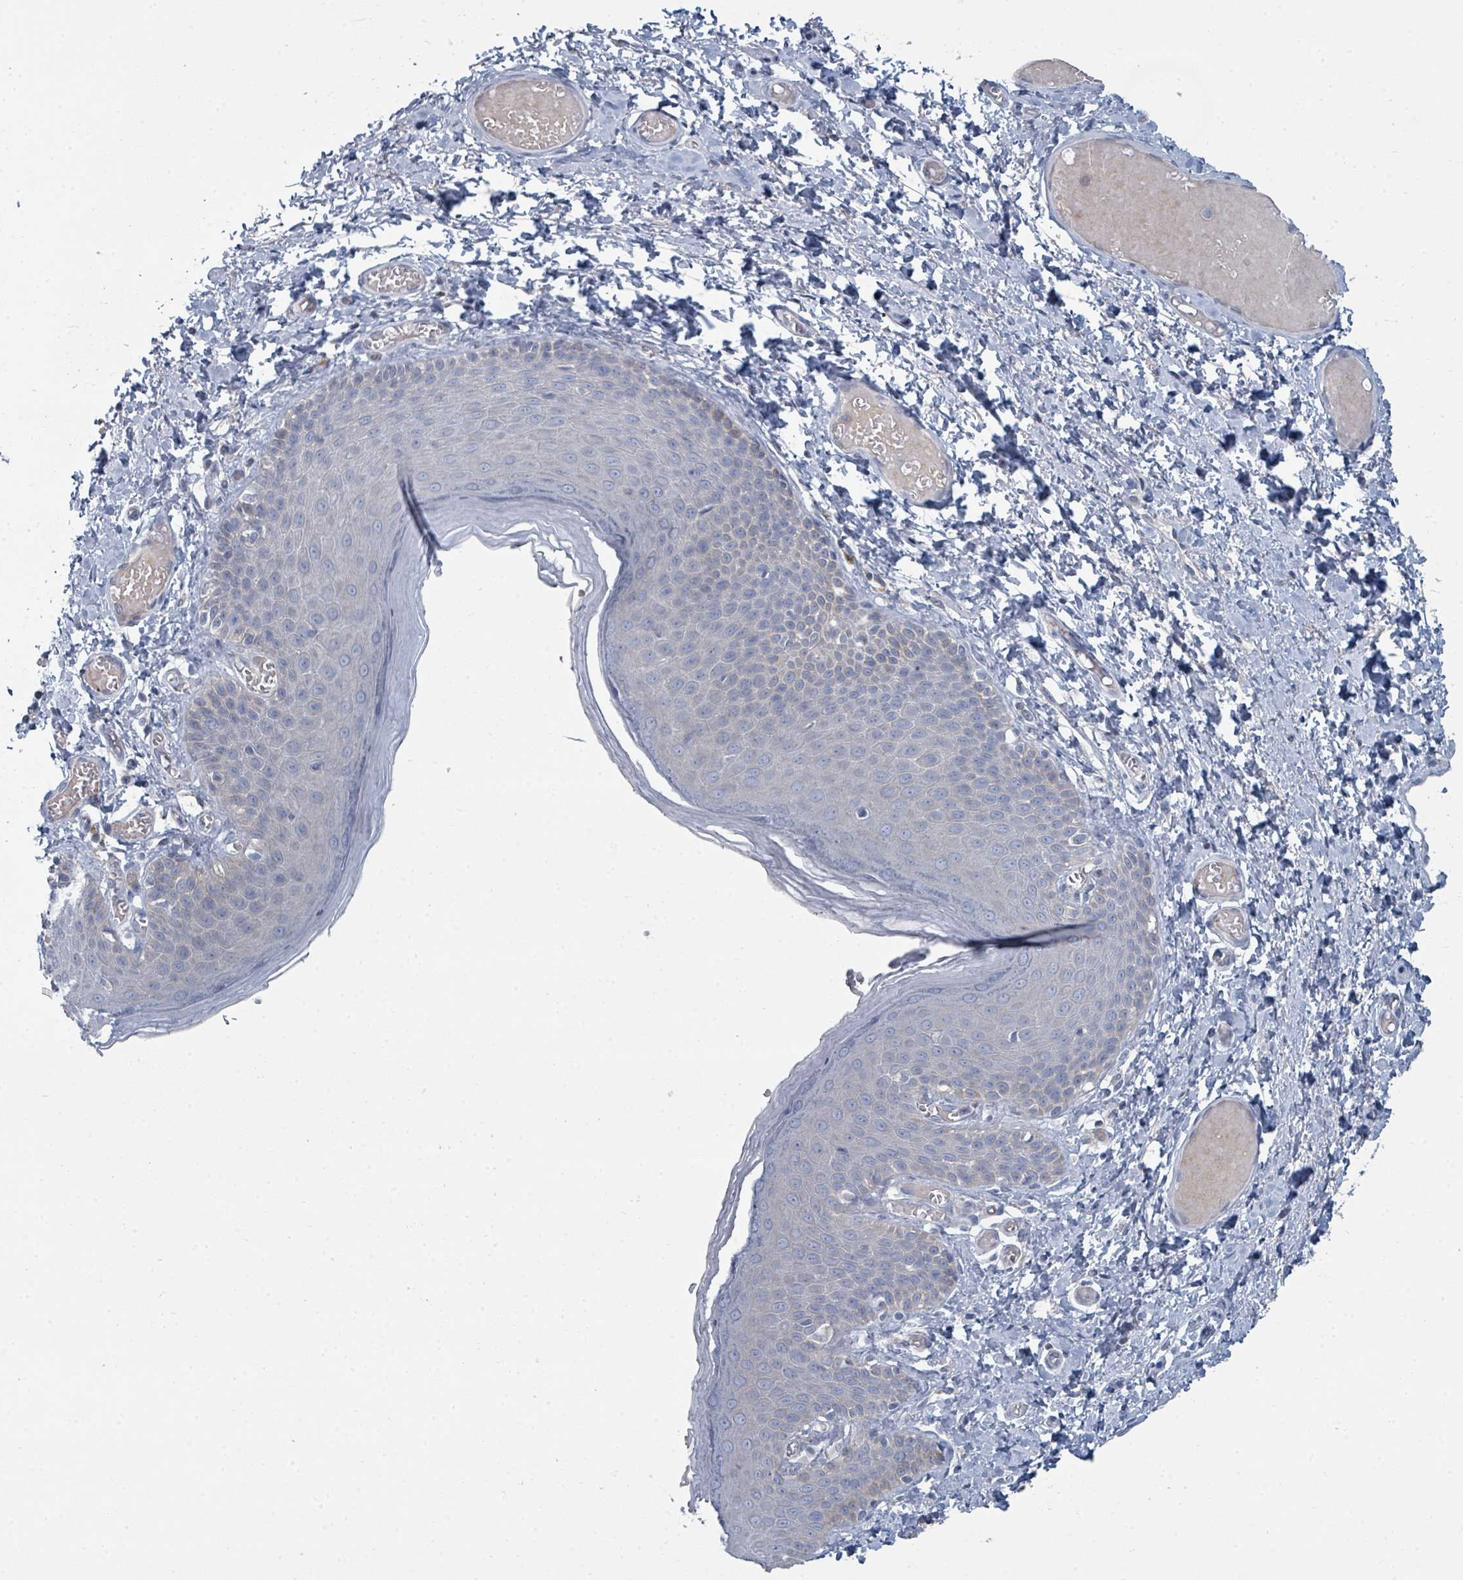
{"staining": {"intensity": "negative", "quantity": "none", "location": "none"}, "tissue": "skin", "cell_type": "Epidermal cells", "image_type": "normal", "snomed": [{"axis": "morphology", "description": "Normal tissue, NOS"}, {"axis": "topography", "description": "Anal"}], "caption": "This is an IHC image of benign skin. There is no expression in epidermal cells.", "gene": "SLC25A45", "patient": {"sex": "female", "age": 40}}